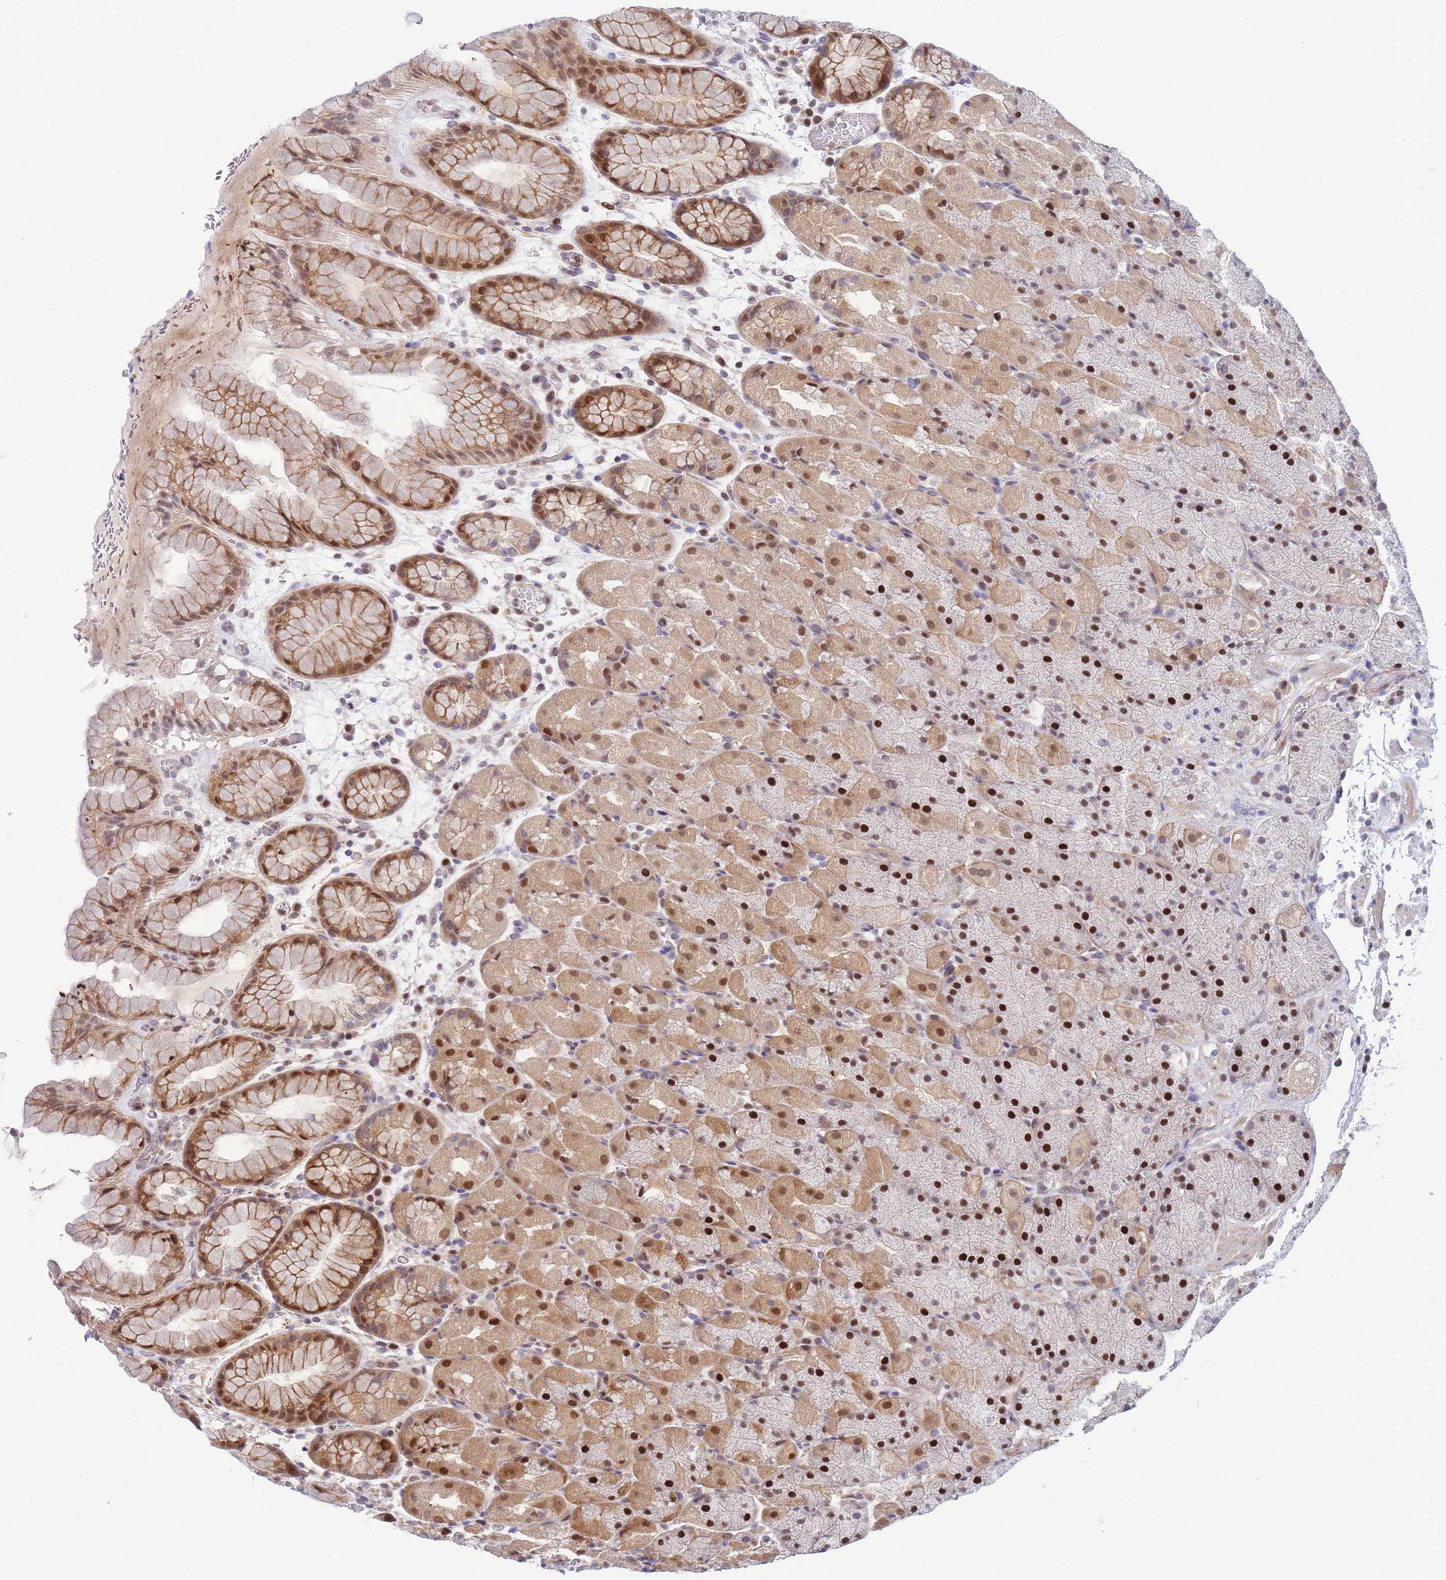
{"staining": {"intensity": "strong", "quantity": ">75%", "location": "cytoplasmic/membranous,nuclear"}, "tissue": "stomach", "cell_type": "Glandular cells", "image_type": "normal", "snomed": [{"axis": "morphology", "description": "Normal tissue, NOS"}, {"axis": "topography", "description": "Stomach, upper"}, {"axis": "topography", "description": "Stomach, lower"}], "caption": "Protein analysis of normal stomach displays strong cytoplasmic/membranous,nuclear expression in about >75% of glandular cells. (Stains: DAB in brown, nuclei in blue, Microscopy: brightfield microscopy at high magnification).", "gene": "CRACD", "patient": {"sex": "male", "age": 67}}